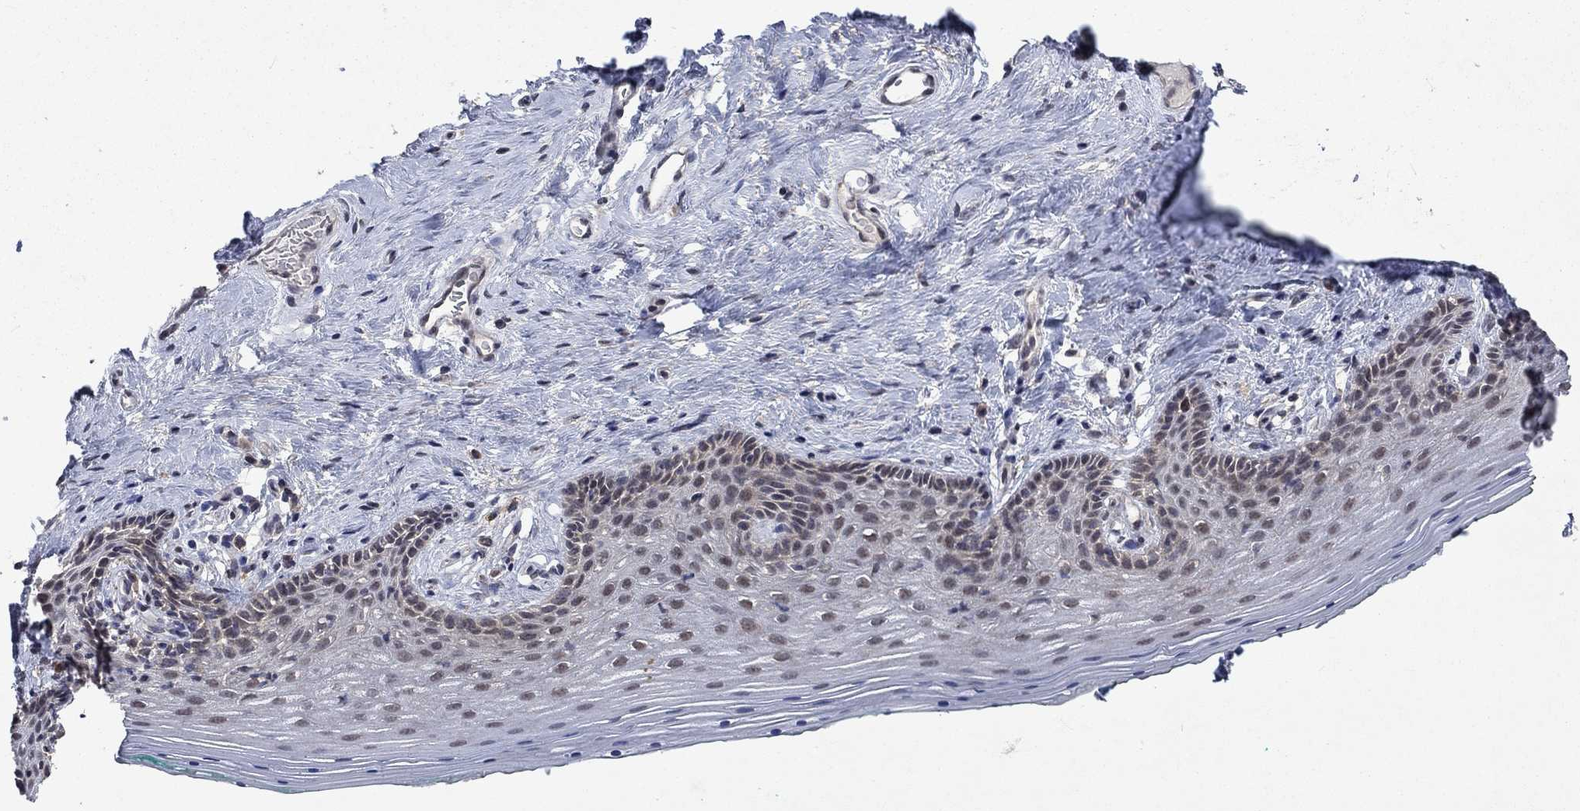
{"staining": {"intensity": "negative", "quantity": "none", "location": "none"}, "tissue": "vagina", "cell_type": "Squamous epithelial cells", "image_type": "normal", "snomed": [{"axis": "morphology", "description": "Normal tissue, NOS"}, {"axis": "topography", "description": "Vagina"}], "caption": "A photomicrograph of vagina stained for a protein demonstrates no brown staining in squamous epithelial cells.", "gene": "PPP1R9A", "patient": {"sex": "female", "age": 45}}